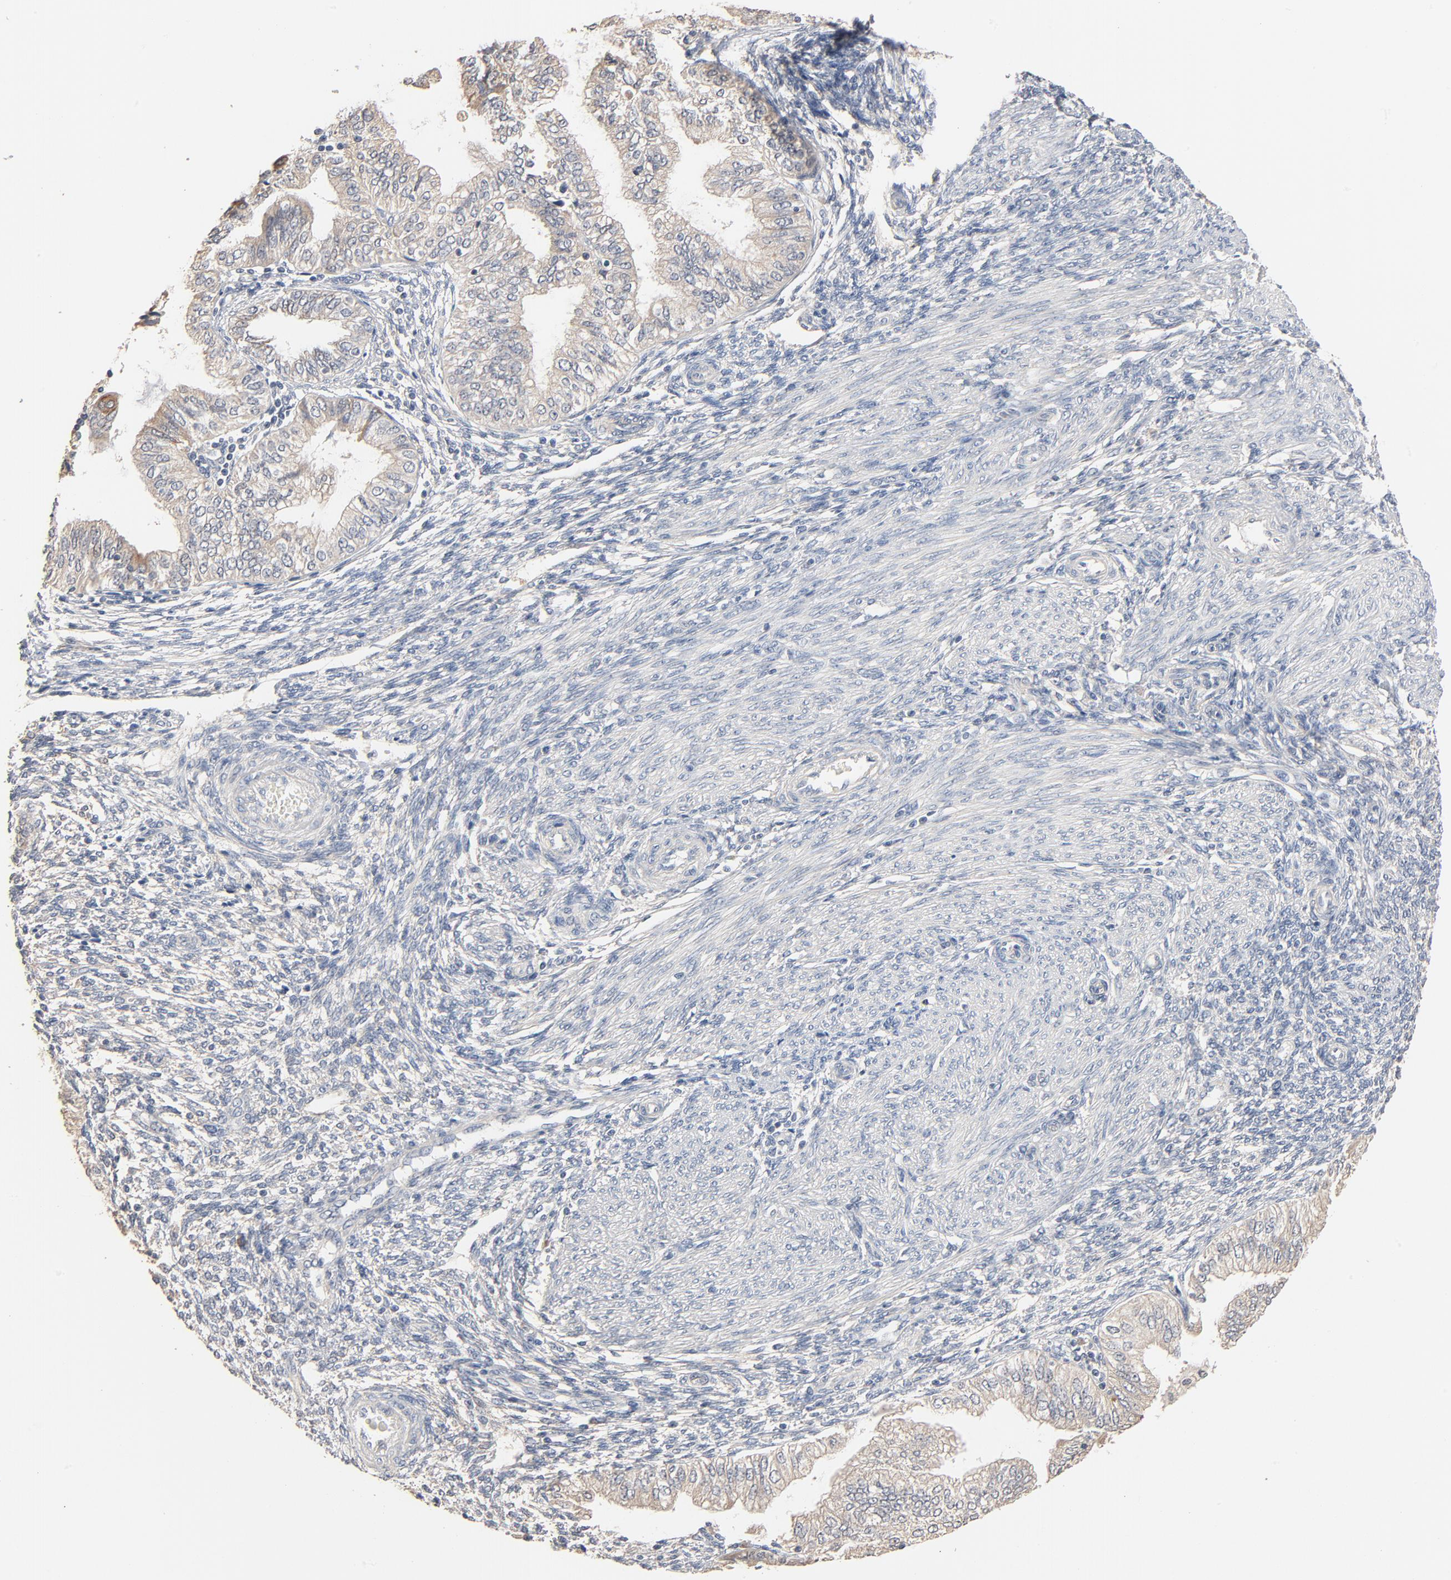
{"staining": {"intensity": "negative", "quantity": "none", "location": "none"}, "tissue": "endometrial cancer", "cell_type": "Tumor cells", "image_type": "cancer", "snomed": [{"axis": "morphology", "description": "Adenocarcinoma, NOS"}, {"axis": "topography", "description": "Endometrium"}], "caption": "DAB immunohistochemical staining of adenocarcinoma (endometrial) exhibits no significant staining in tumor cells.", "gene": "ZDHHC8", "patient": {"sex": "female", "age": 51}}